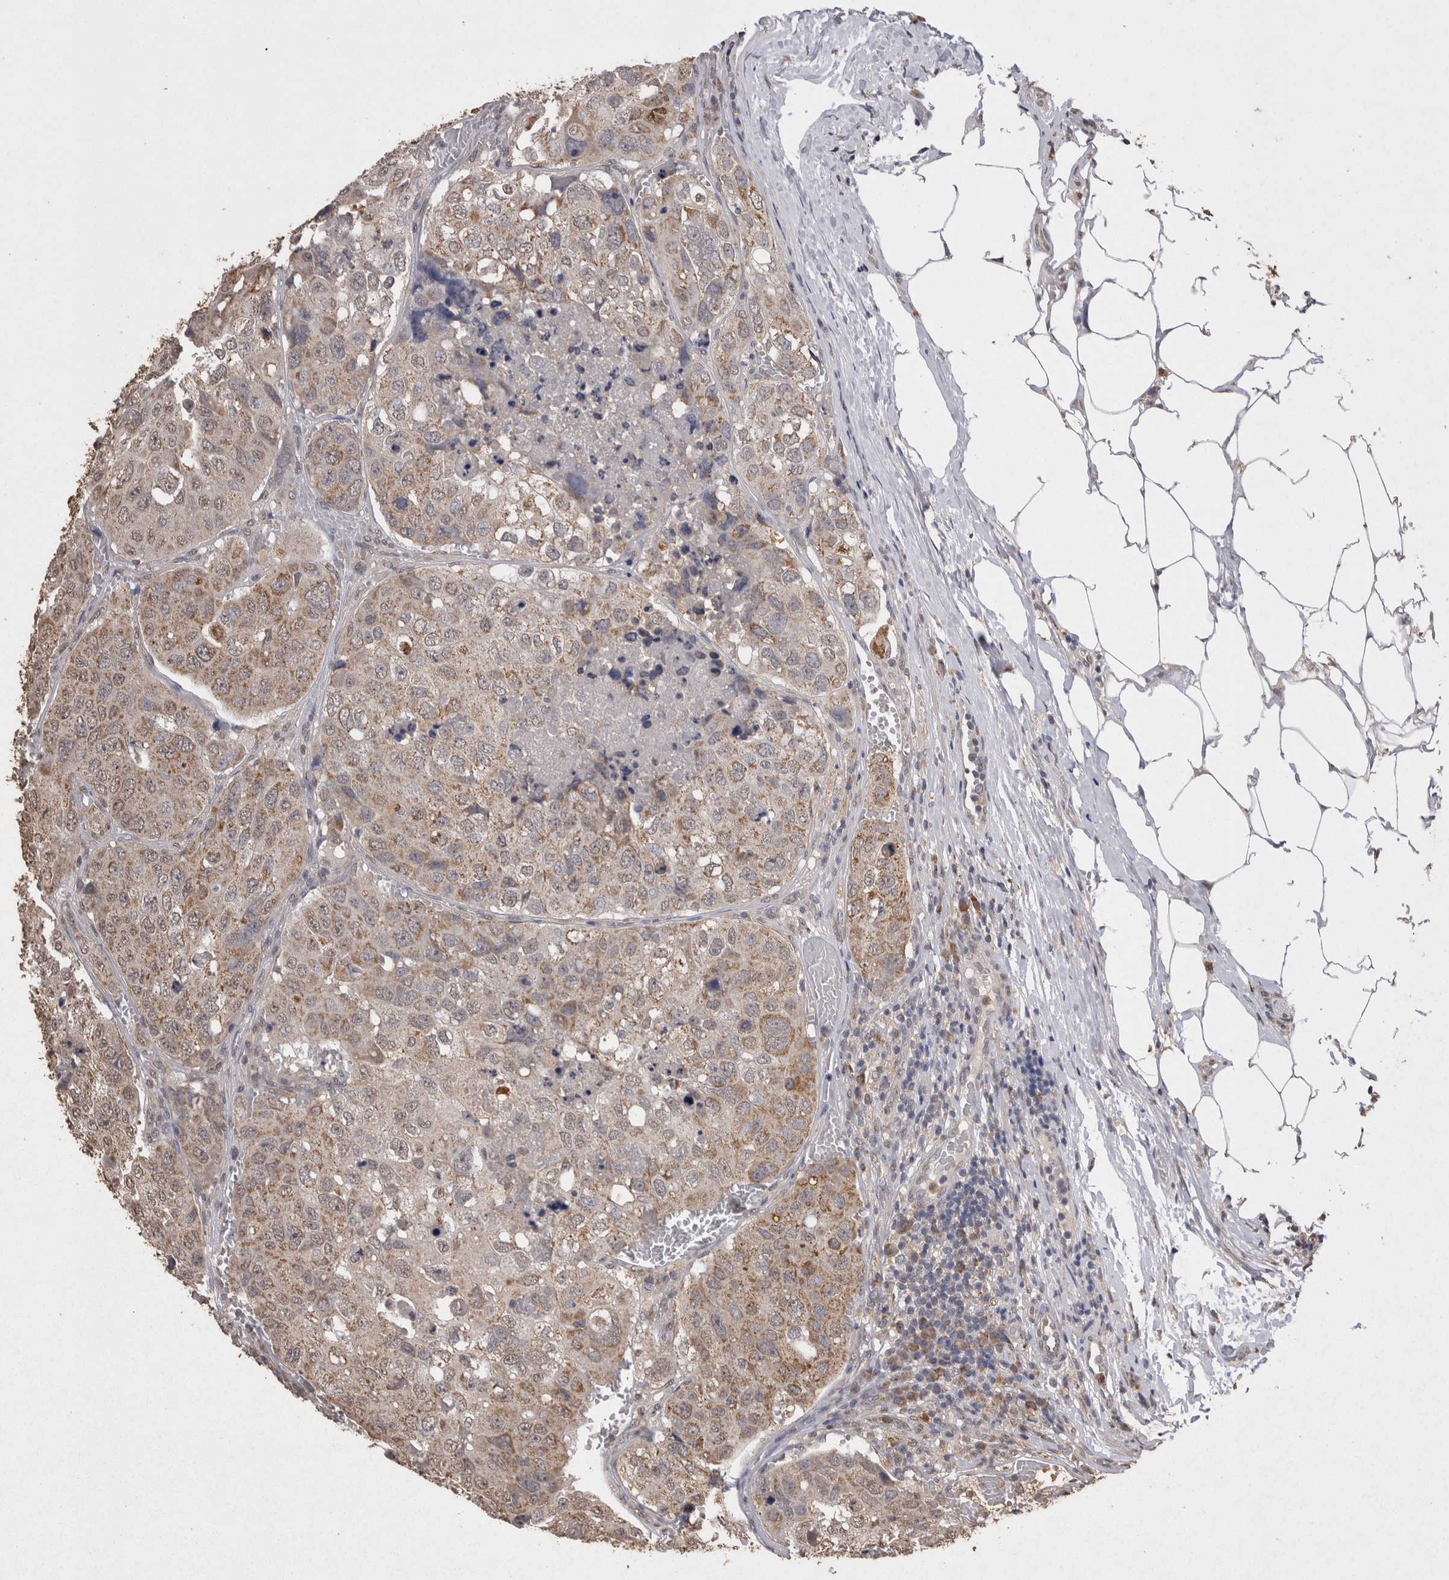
{"staining": {"intensity": "weak", "quantity": "25%-75%", "location": "cytoplasmic/membranous,nuclear"}, "tissue": "urothelial cancer", "cell_type": "Tumor cells", "image_type": "cancer", "snomed": [{"axis": "morphology", "description": "Urothelial carcinoma, High grade"}, {"axis": "topography", "description": "Lymph node"}, {"axis": "topography", "description": "Urinary bladder"}], "caption": "Human urothelial carcinoma (high-grade) stained with a protein marker exhibits weak staining in tumor cells.", "gene": "GRK5", "patient": {"sex": "male", "age": 51}}